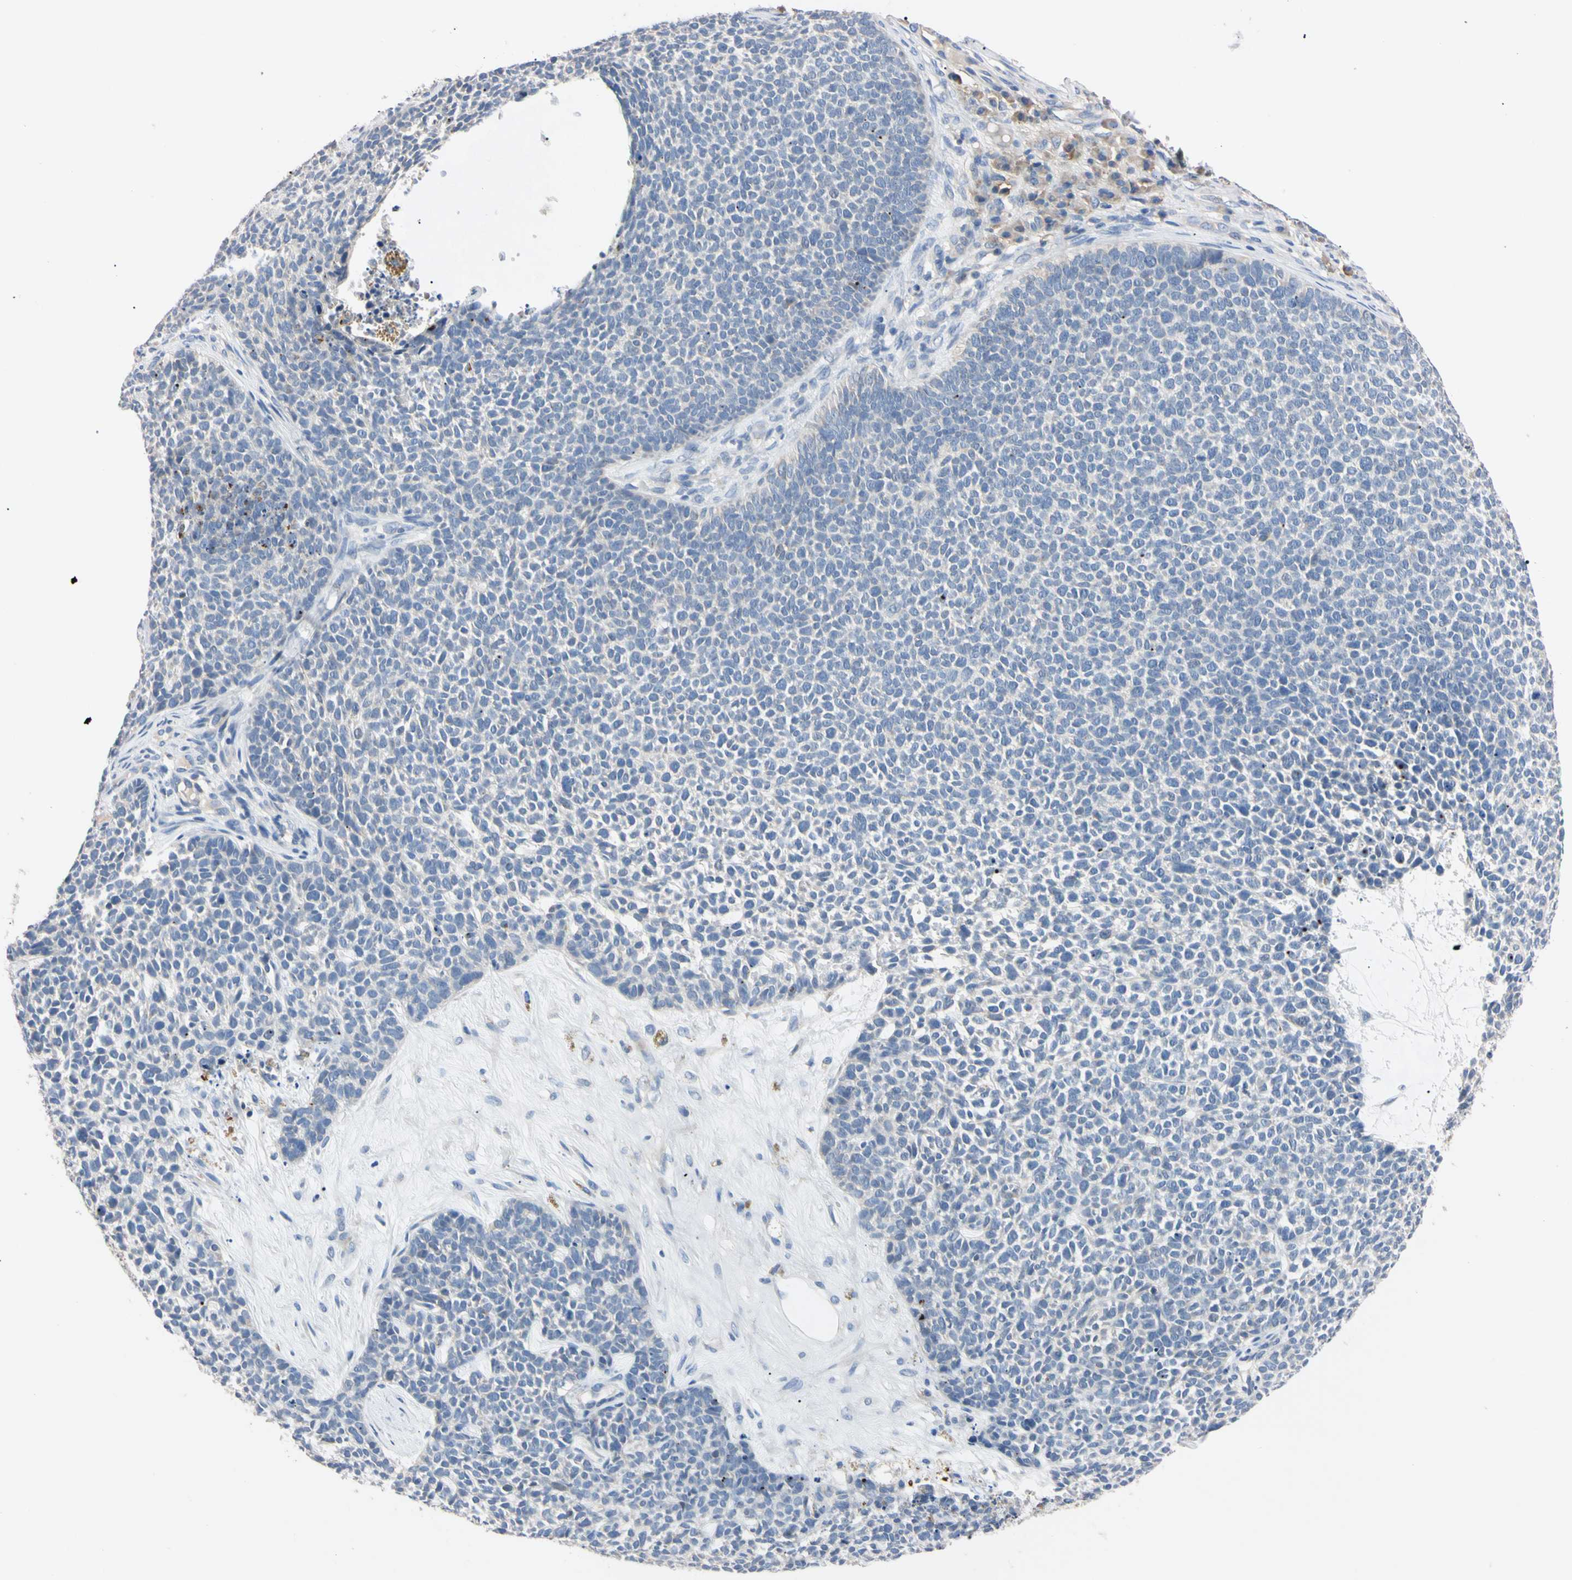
{"staining": {"intensity": "negative", "quantity": "none", "location": "none"}, "tissue": "skin cancer", "cell_type": "Tumor cells", "image_type": "cancer", "snomed": [{"axis": "morphology", "description": "Basal cell carcinoma"}, {"axis": "topography", "description": "Skin"}], "caption": "High magnification brightfield microscopy of skin cancer (basal cell carcinoma) stained with DAB (3,3'-diaminobenzidine) (brown) and counterstained with hematoxylin (blue): tumor cells show no significant expression. (DAB (3,3'-diaminobenzidine) immunohistochemistry (IHC), high magnification).", "gene": "PNKD", "patient": {"sex": "female", "age": 84}}